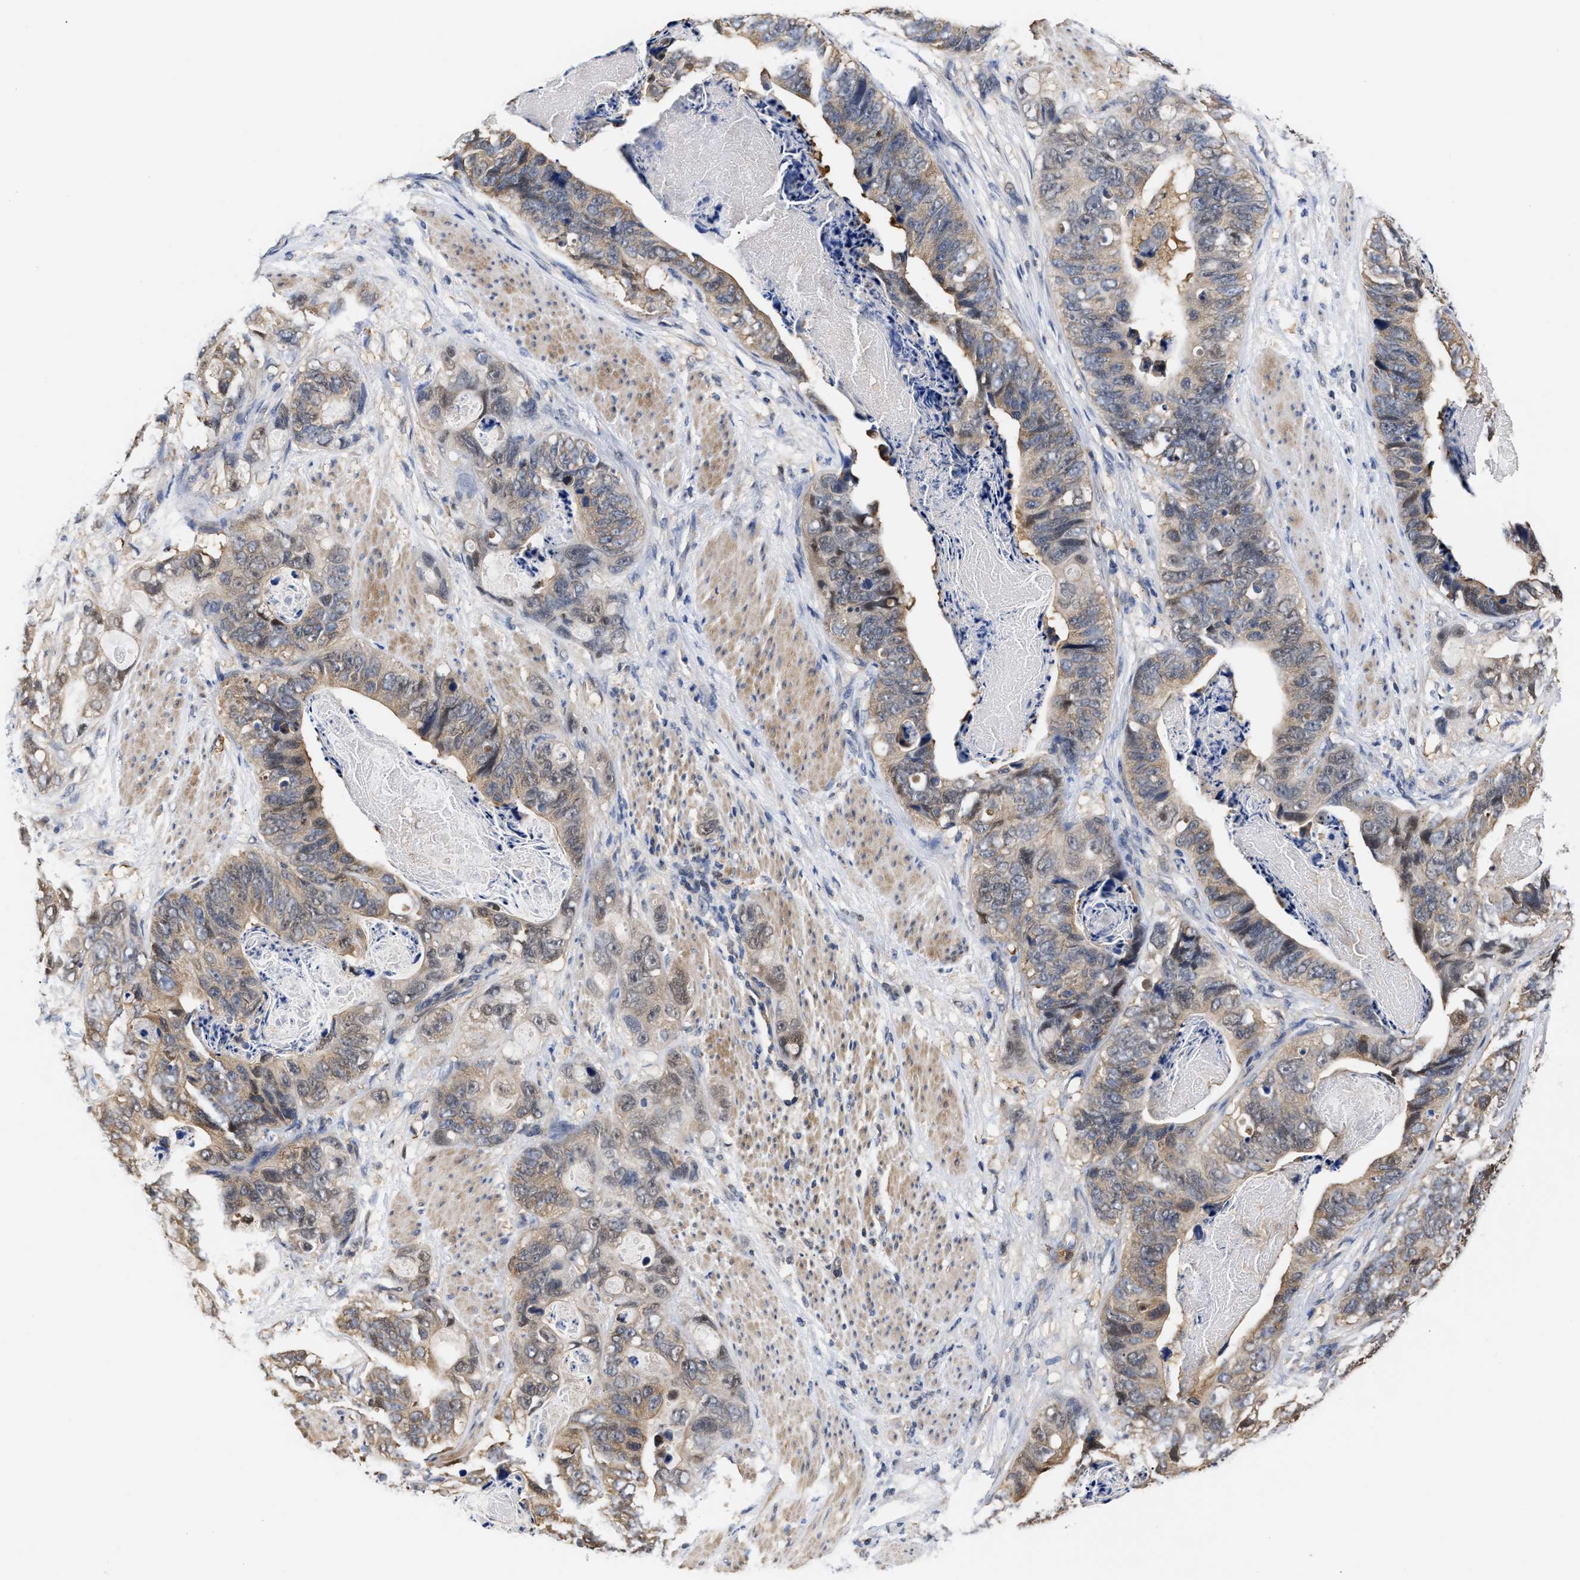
{"staining": {"intensity": "weak", "quantity": ">75%", "location": "cytoplasmic/membranous"}, "tissue": "stomach cancer", "cell_type": "Tumor cells", "image_type": "cancer", "snomed": [{"axis": "morphology", "description": "Adenocarcinoma, NOS"}, {"axis": "topography", "description": "Stomach"}], "caption": "Stomach adenocarcinoma stained with a protein marker reveals weak staining in tumor cells.", "gene": "KLHDC1", "patient": {"sex": "female", "age": 89}}